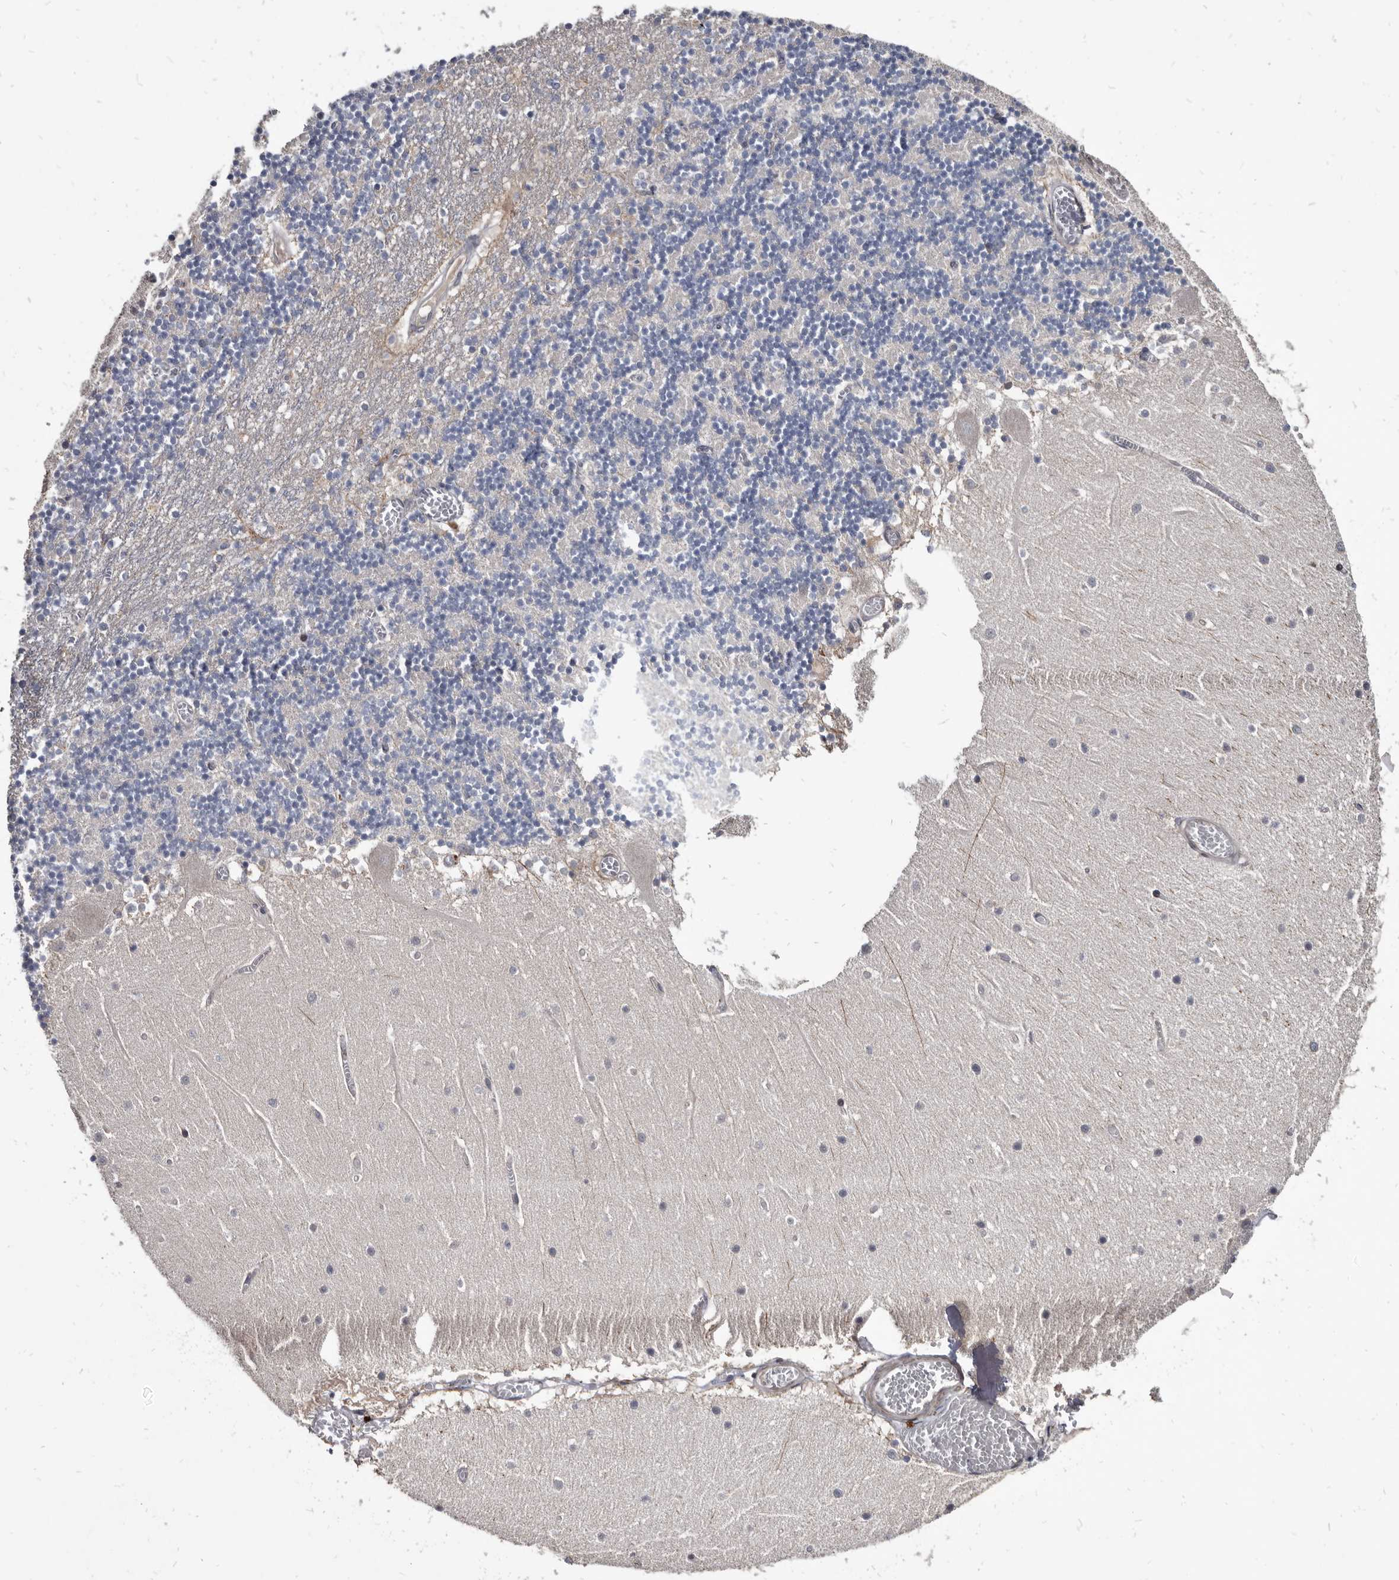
{"staining": {"intensity": "negative", "quantity": "none", "location": "none"}, "tissue": "cerebellum", "cell_type": "Cells in granular layer", "image_type": "normal", "snomed": [{"axis": "morphology", "description": "Normal tissue, NOS"}, {"axis": "topography", "description": "Cerebellum"}], "caption": "This is an immunohistochemistry histopathology image of normal human cerebellum. There is no staining in cells in granular layer.", "gene": "PROM1", "patient": {"sex": "female", "age": 28}}